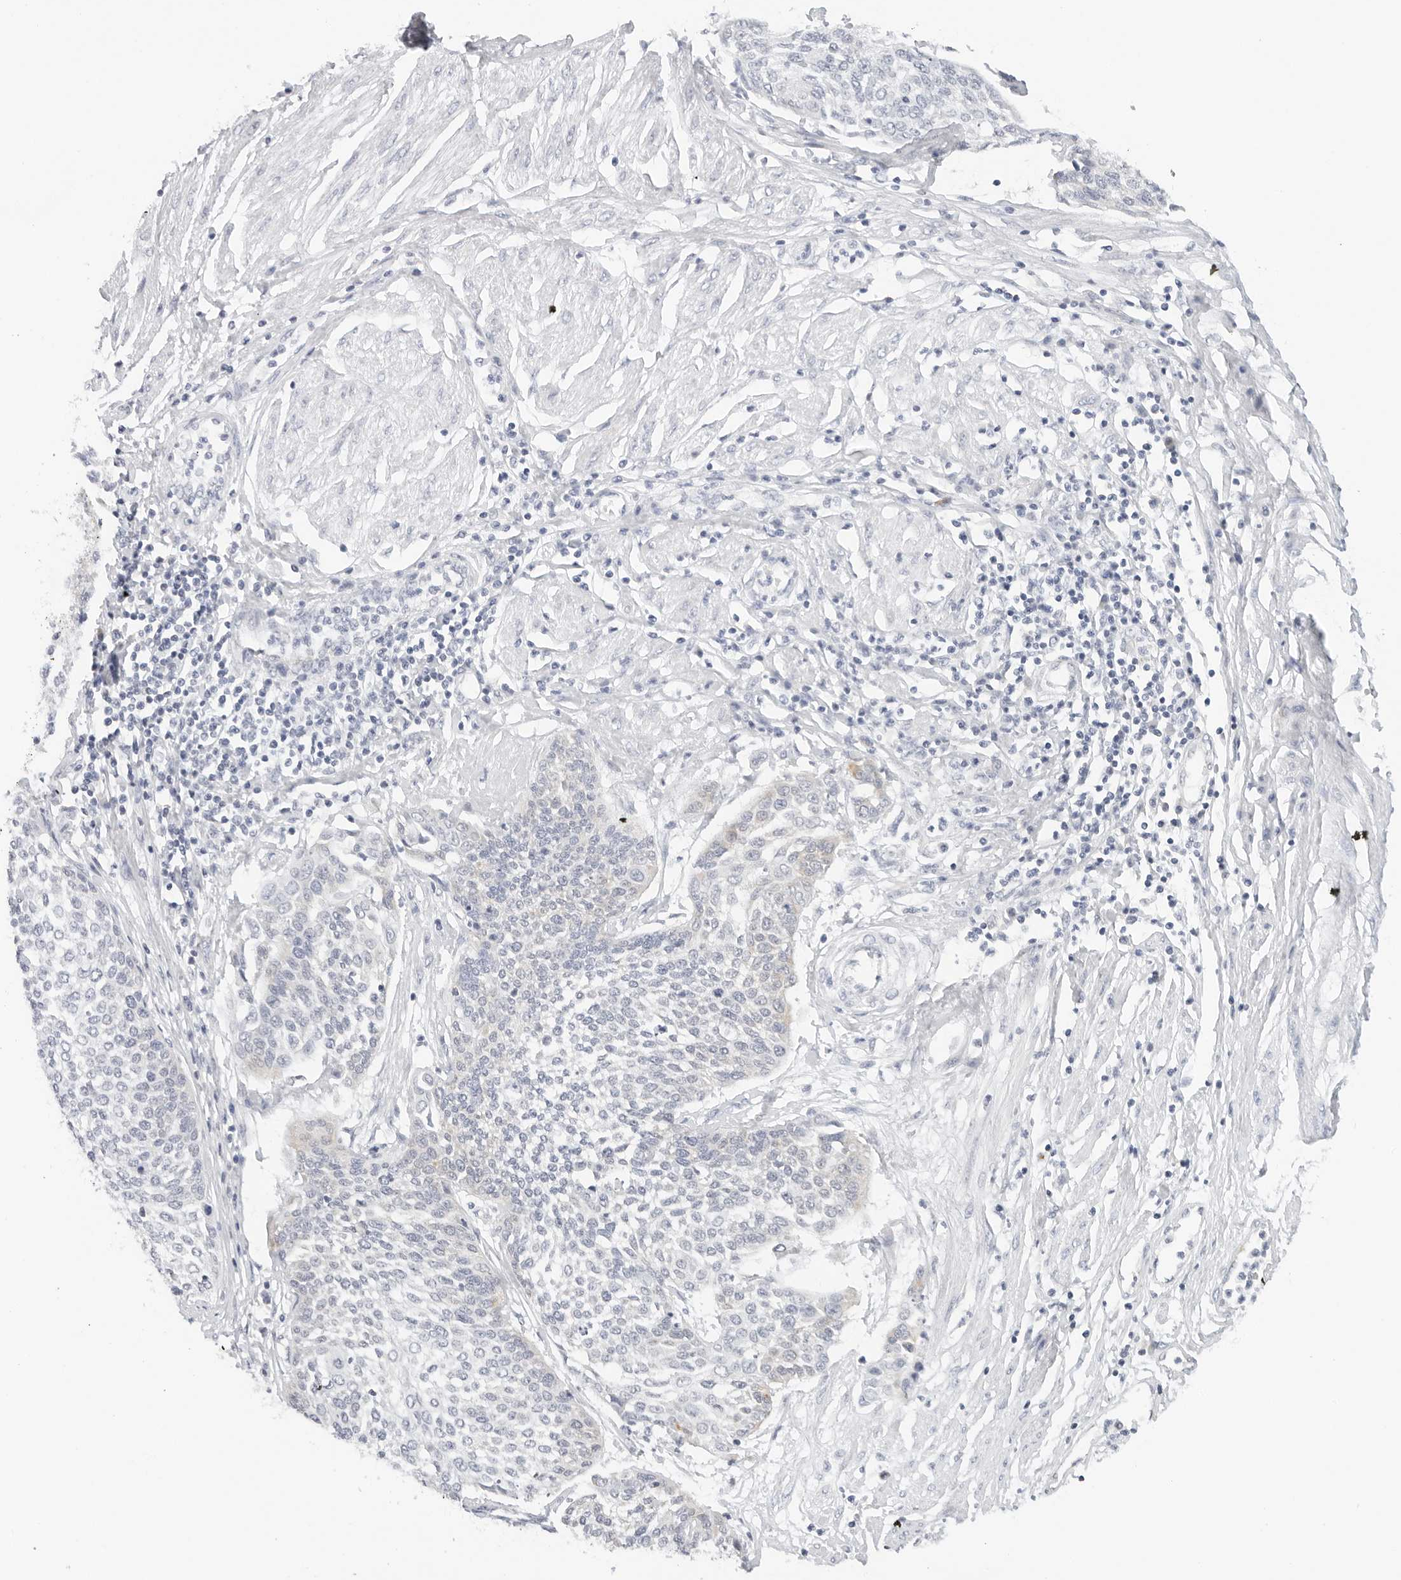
{"staining": {"intensity": "negative", "quantity": "none", "location": "none"}, "tissue": "cervical cancer", "cell_type": "Tumor cells", "image_type": "cancer", "snomed": [{"axis": "morphology", "description": "Squamous cell carcinoma, NOS"}, {"axis": "topography", "description": "Cervix"}], "caption": "Squamous cell carcinoma (cervical) was stained to show a protein in brown. There is no significant expression in tumor cells. (Stains: DAB (3,3'-diaminobenzidine) IHC with hematoxylin counter stain, Microscopy: brightfield microscopy at high magnification).", "gene": "RC3H1", "patient": {"sex": "female", "age": 34}}